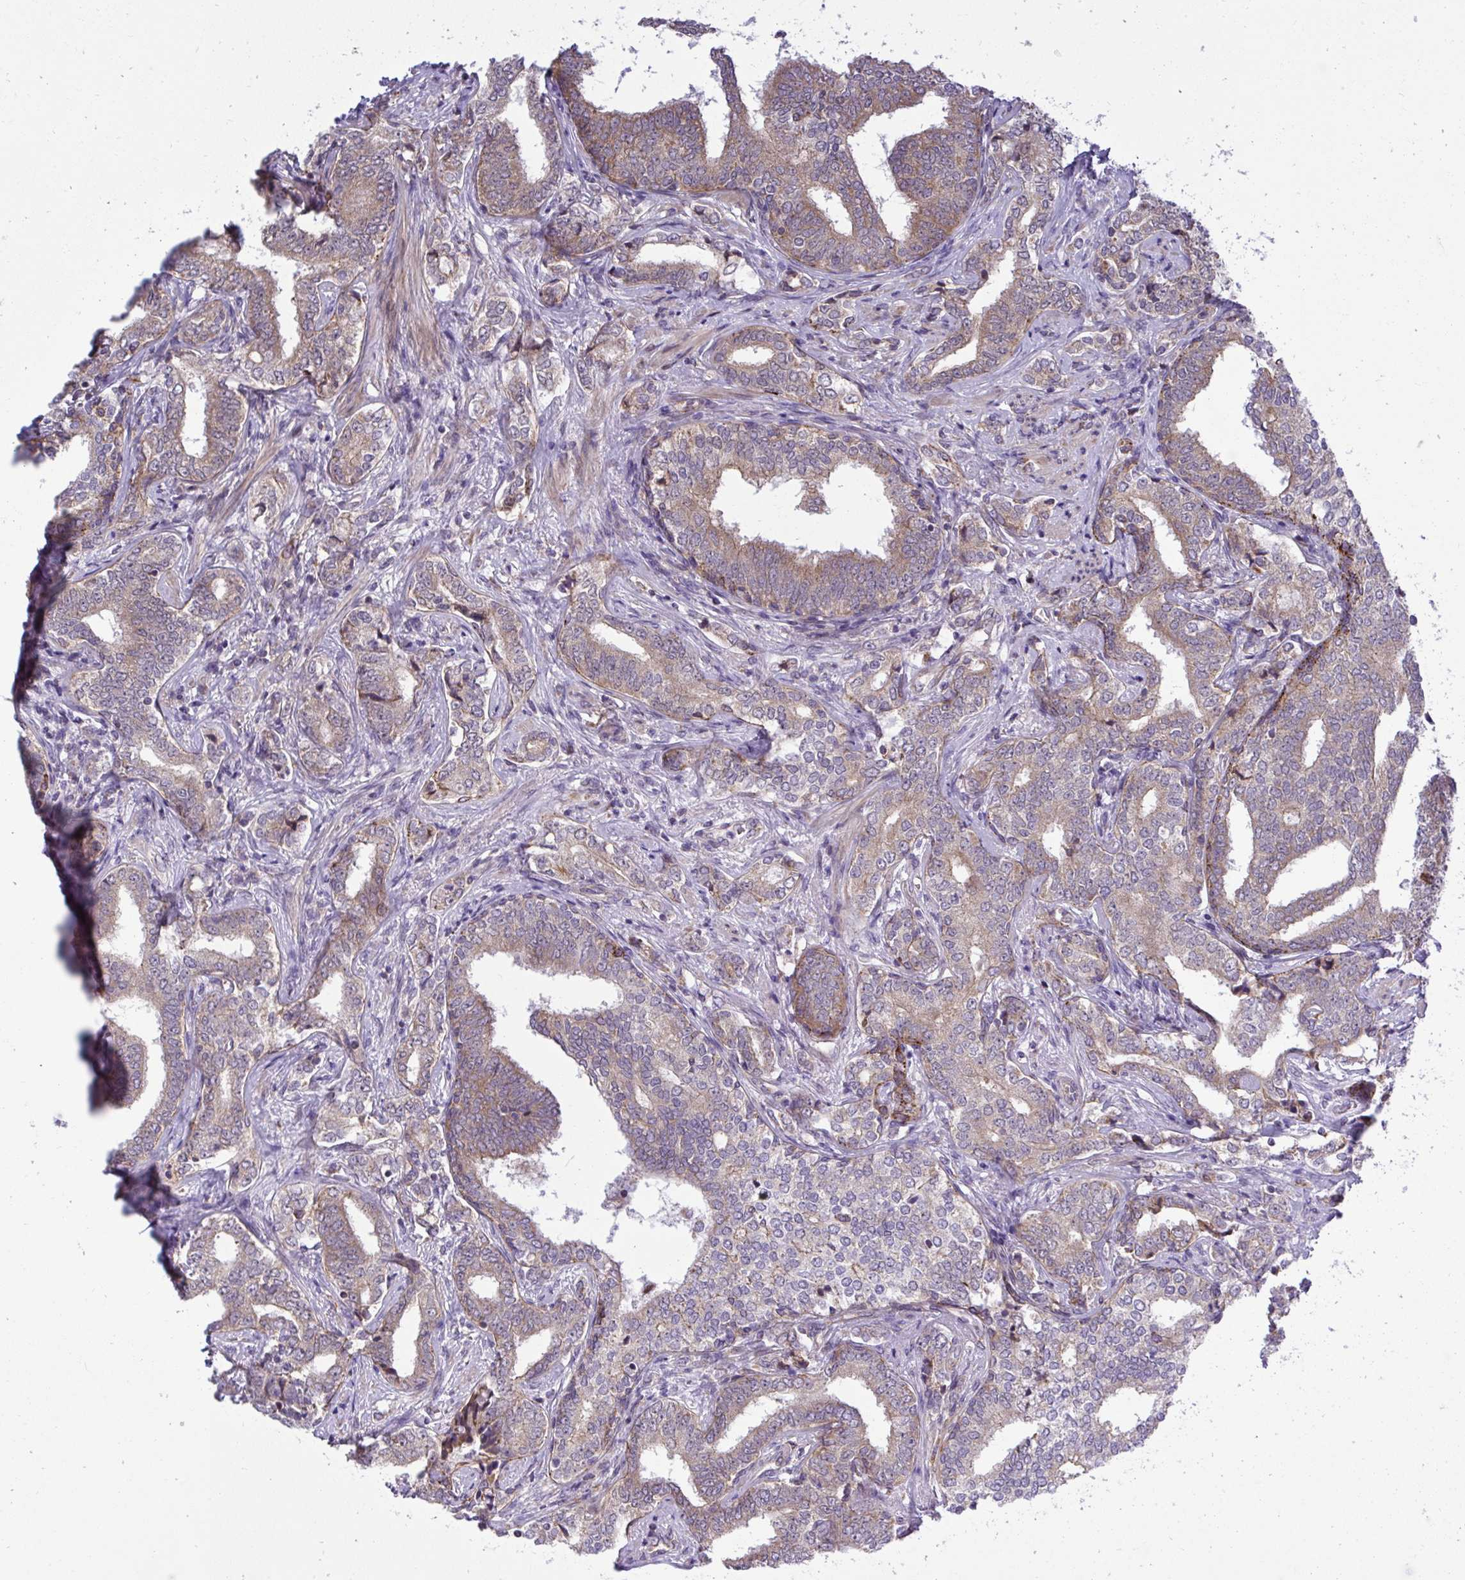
{"staining": {"intensity": "weak", "quantity": ">75%", "location": "cytoplasmic/membranous"}, "tissue": "prostate cancer", "cell_type": "Tumor cells", "image_type": "cancer", "snomed": [{"axis": "morphology", "description": "Adenocarcinoma, High grade"}, {"axis": "topography", "description": "Prostate"}], "caption": "Prostate cancer (high-grade adenocarcinoma) tissue demonstrates weak cytoplasmic/membranous positivity in approximately >75% of tumor cells, visualized by immunohistochemistry.", "gene": "XAF1", "patient": {"sex": "male", "age": 72}}